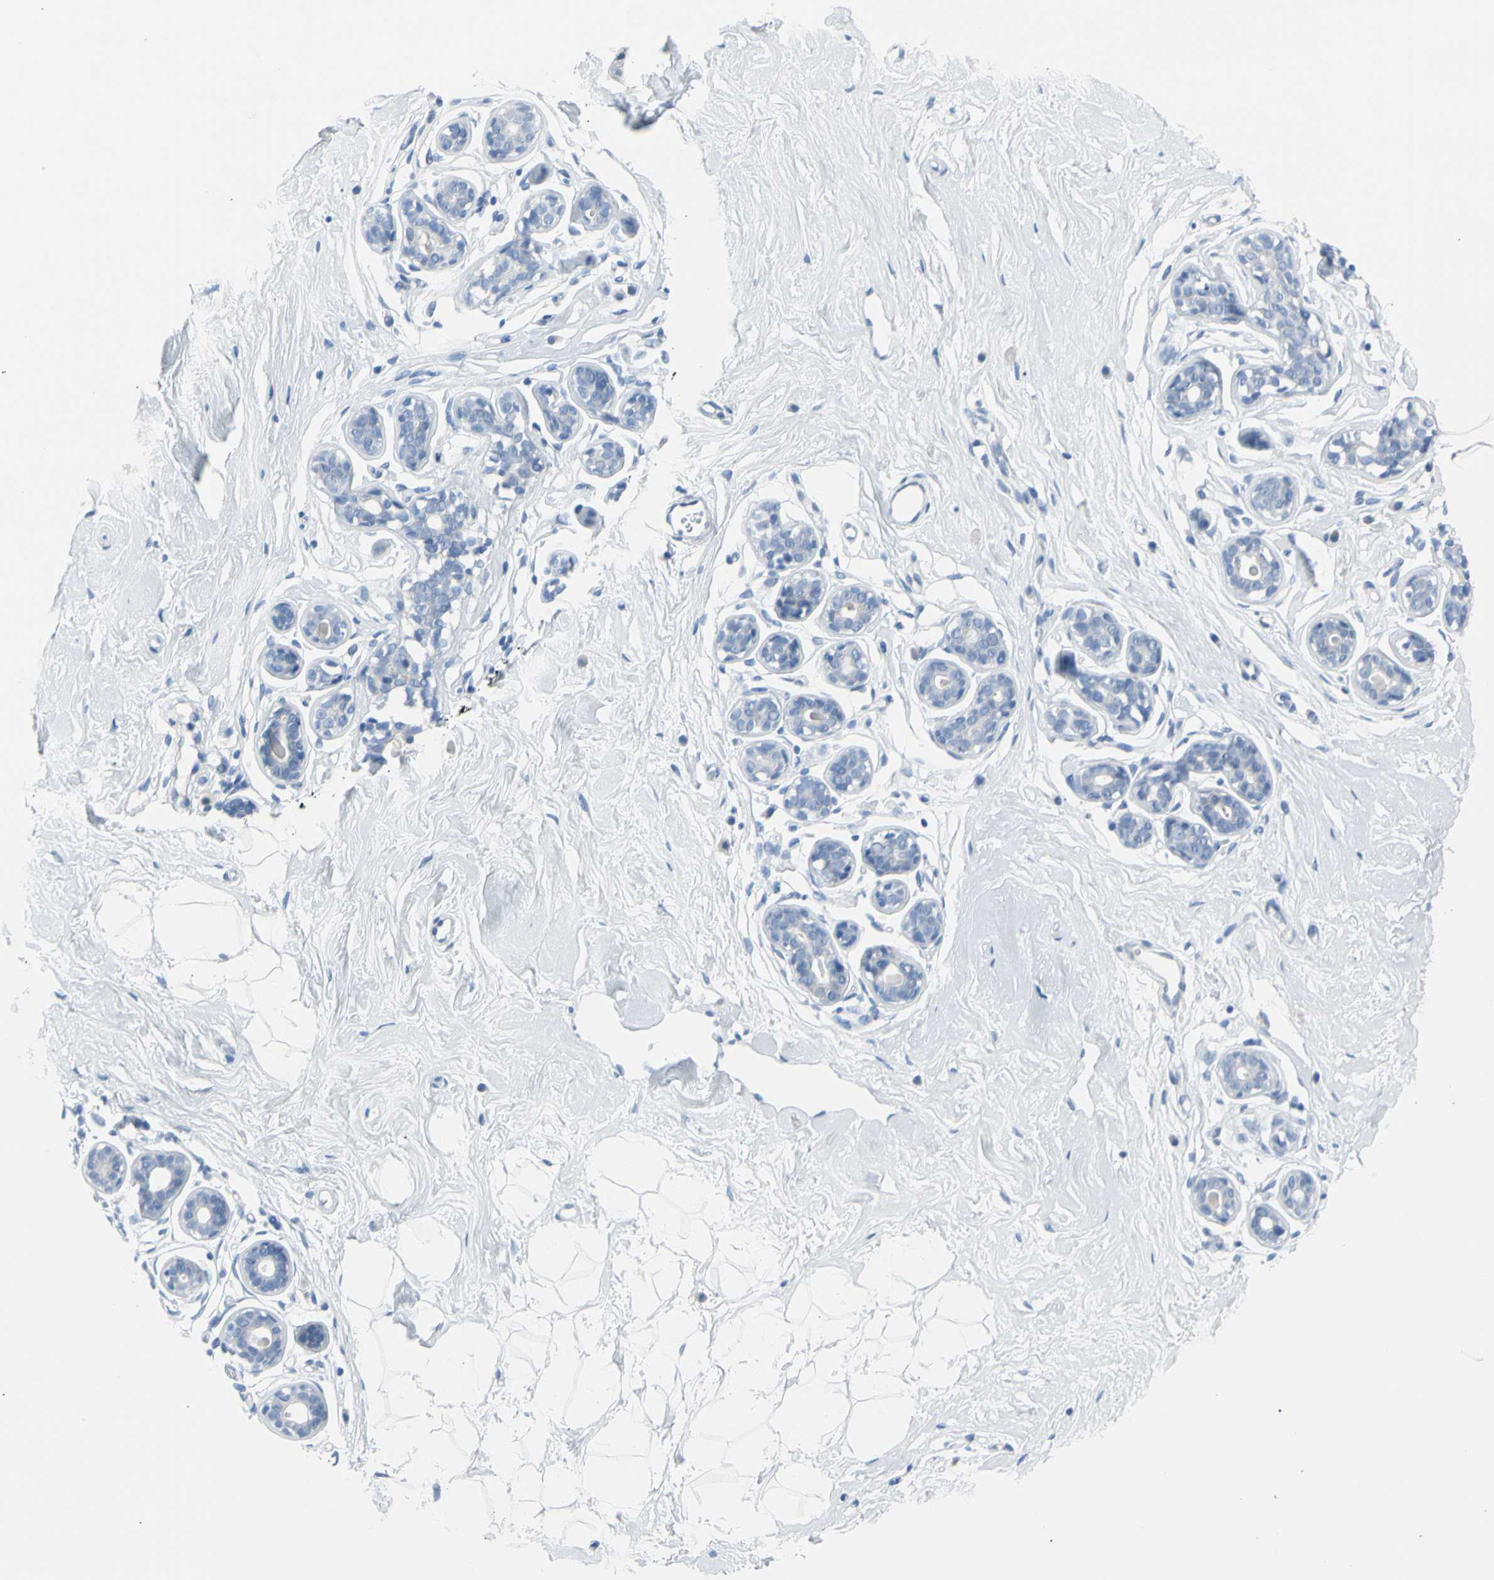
{"staining": {"intensity": "negative", "quantity": "none", "location": "none"}, "tissue": "breast", "cell_type": "Adipocytes", "image_type": "normal", "snomed": [{"axis": "morphology", "description": "Normal tissue, NOS"}, {"axis": "topography", "description": "Breast"}], "caption": "Adipocytes show no significant protein positivity in benign breast. Brightfield microscopy of IHC stained with DAB (brown) and hematoxylin (blue), captured at high magnification.", "gene": "TPO", "patient": {"sex": "female", "age": 23}}